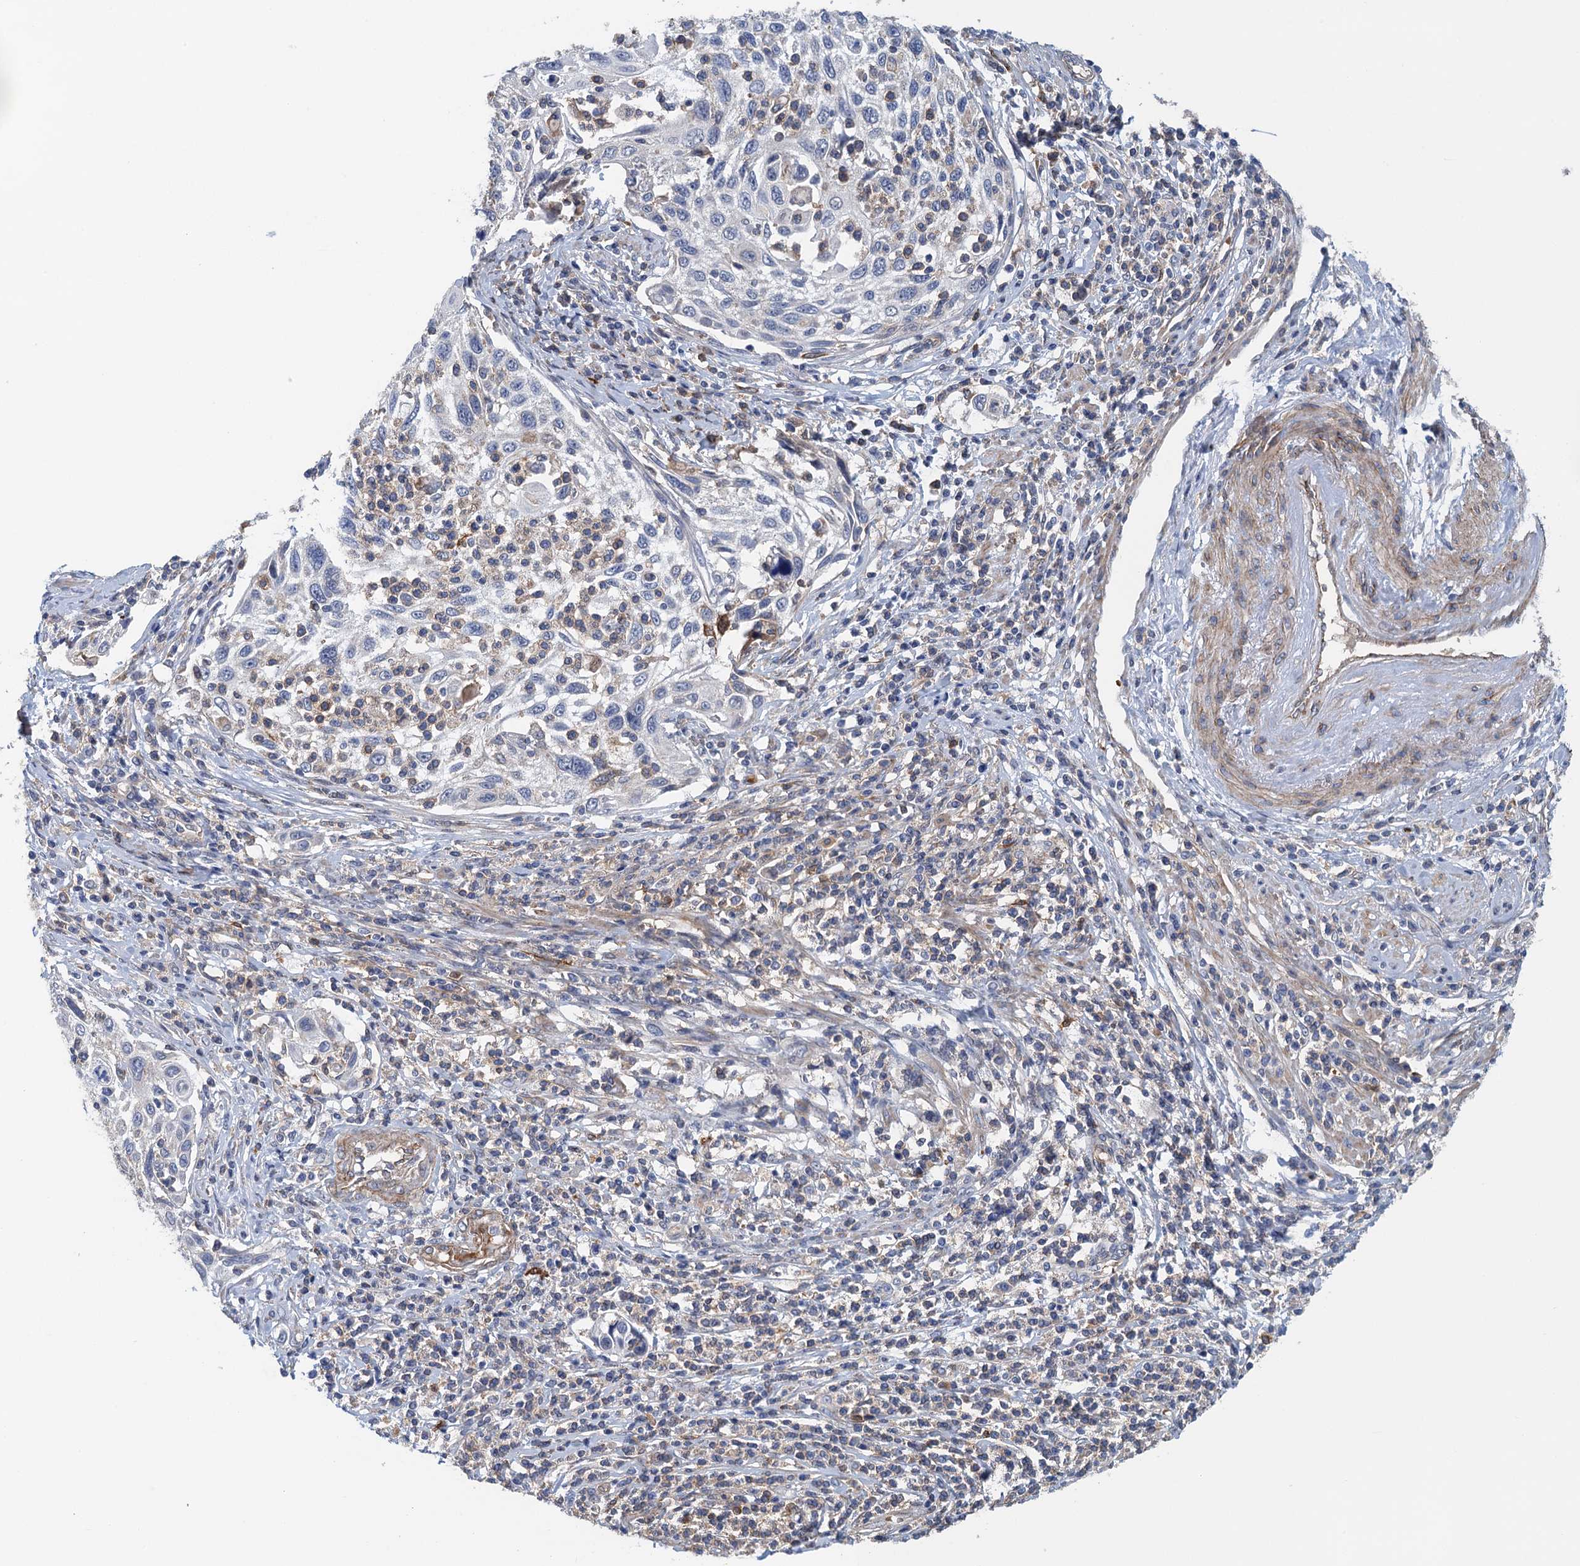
{"staining": {"intensity": "negative", "quantity": "none", "location": "none"}, "tissue": "cervical cancer", "cell_type": "Tumor cells", "image_type": "cancer", "snomed": [{"axis": "morphology", "description": "Squamous cell carcinoma, NOS"}, {"axis": "topography", "description": "Cervix"}], "caption": "An immunohistochemistry photomicrograph of squamous cell carcinoma (cervical) is shown. There is no staining in tumor cells of squamous cell carcinoma (cervical).", "gene": "RSAD2", "patient": {"sex": "female", "age": 70}}